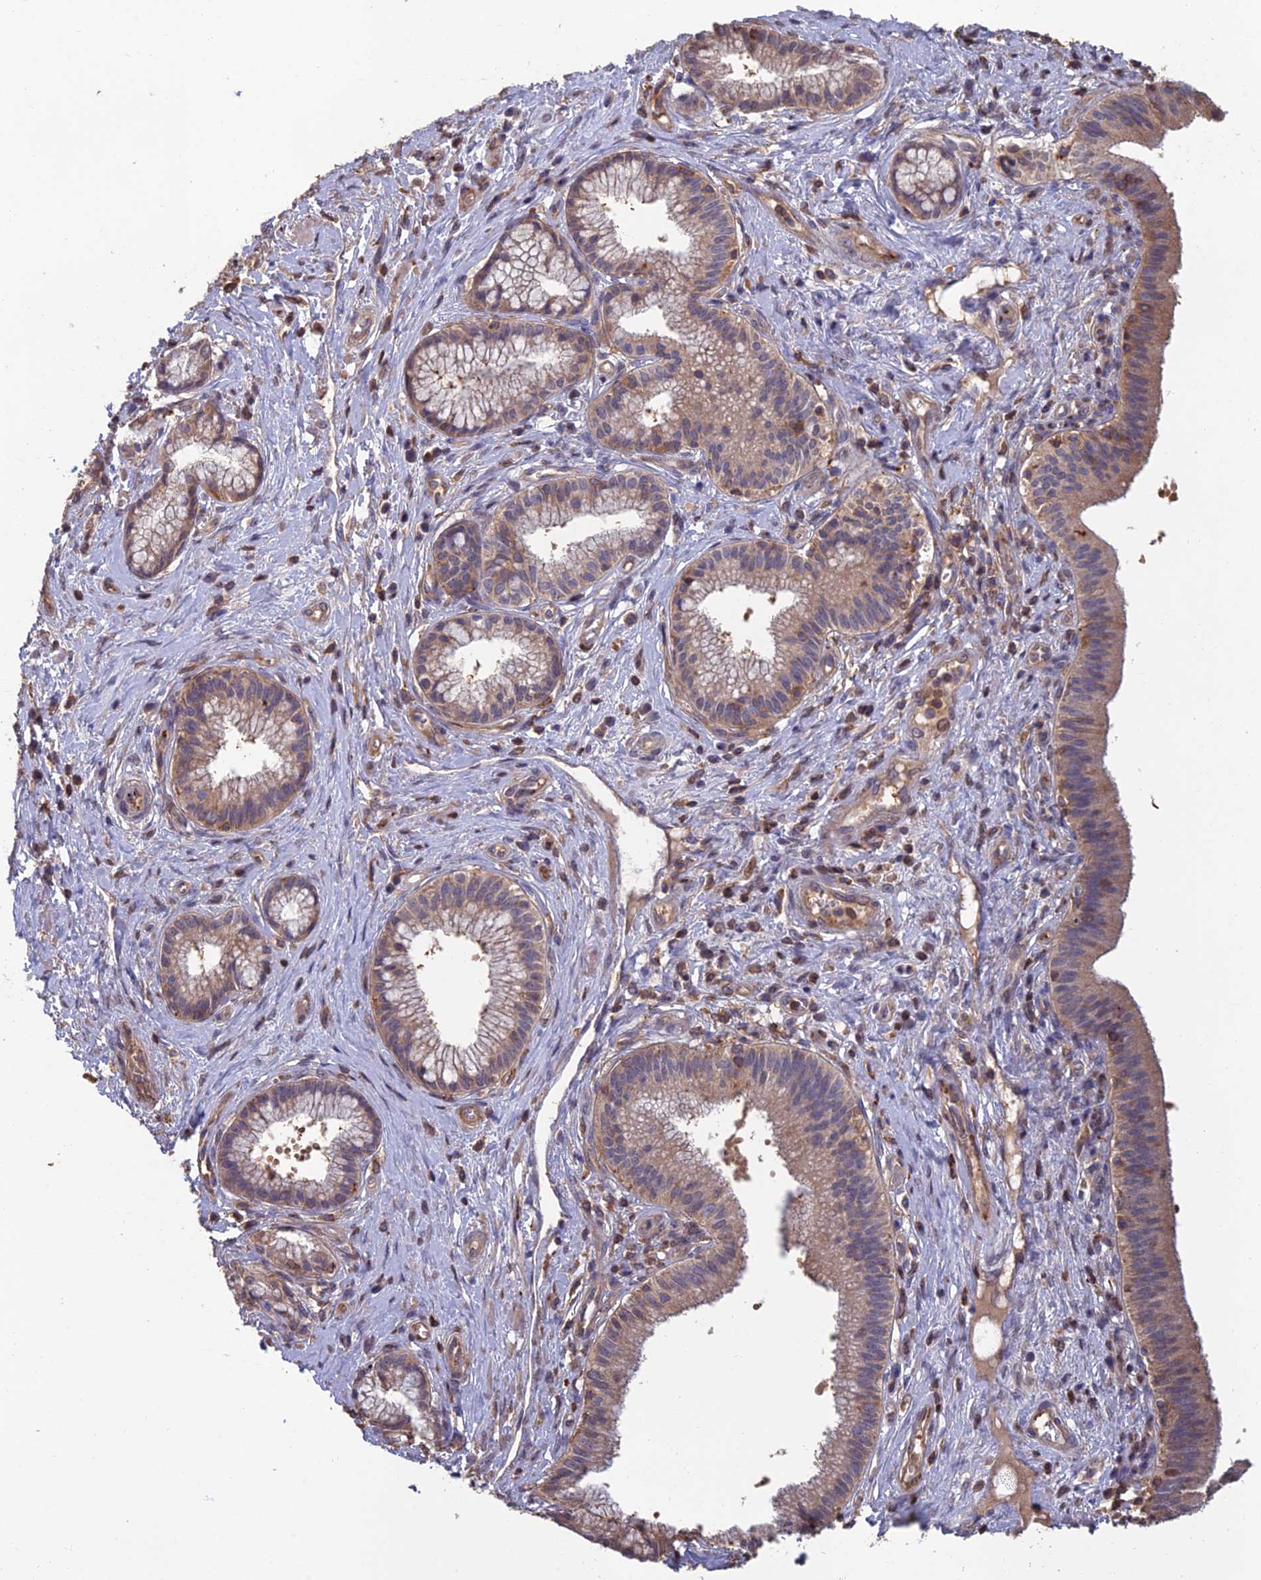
{"staining": {"intensity": "weak", "quantity": ">75%", "location": "cytoplasmic/membranous"}, "tissue": "pancreatic cancer", "cell_type": "Tumor cells", "image_type": "cancer", "snomed": [{"axis": "morphology", "description": "Adenocarcinoma, NOS"}, {"axis": "topography", "description": "Pancreas"}], "caption": "Weak cytoplasmic/membranous protein expression is seen in approximately >75% of tumor cells in pancreatic cancer (adenocarcinoma). Nuclei are stained in blue.", "gene": "C15orf62", "patient": {"sex": "male", "age": 72}}